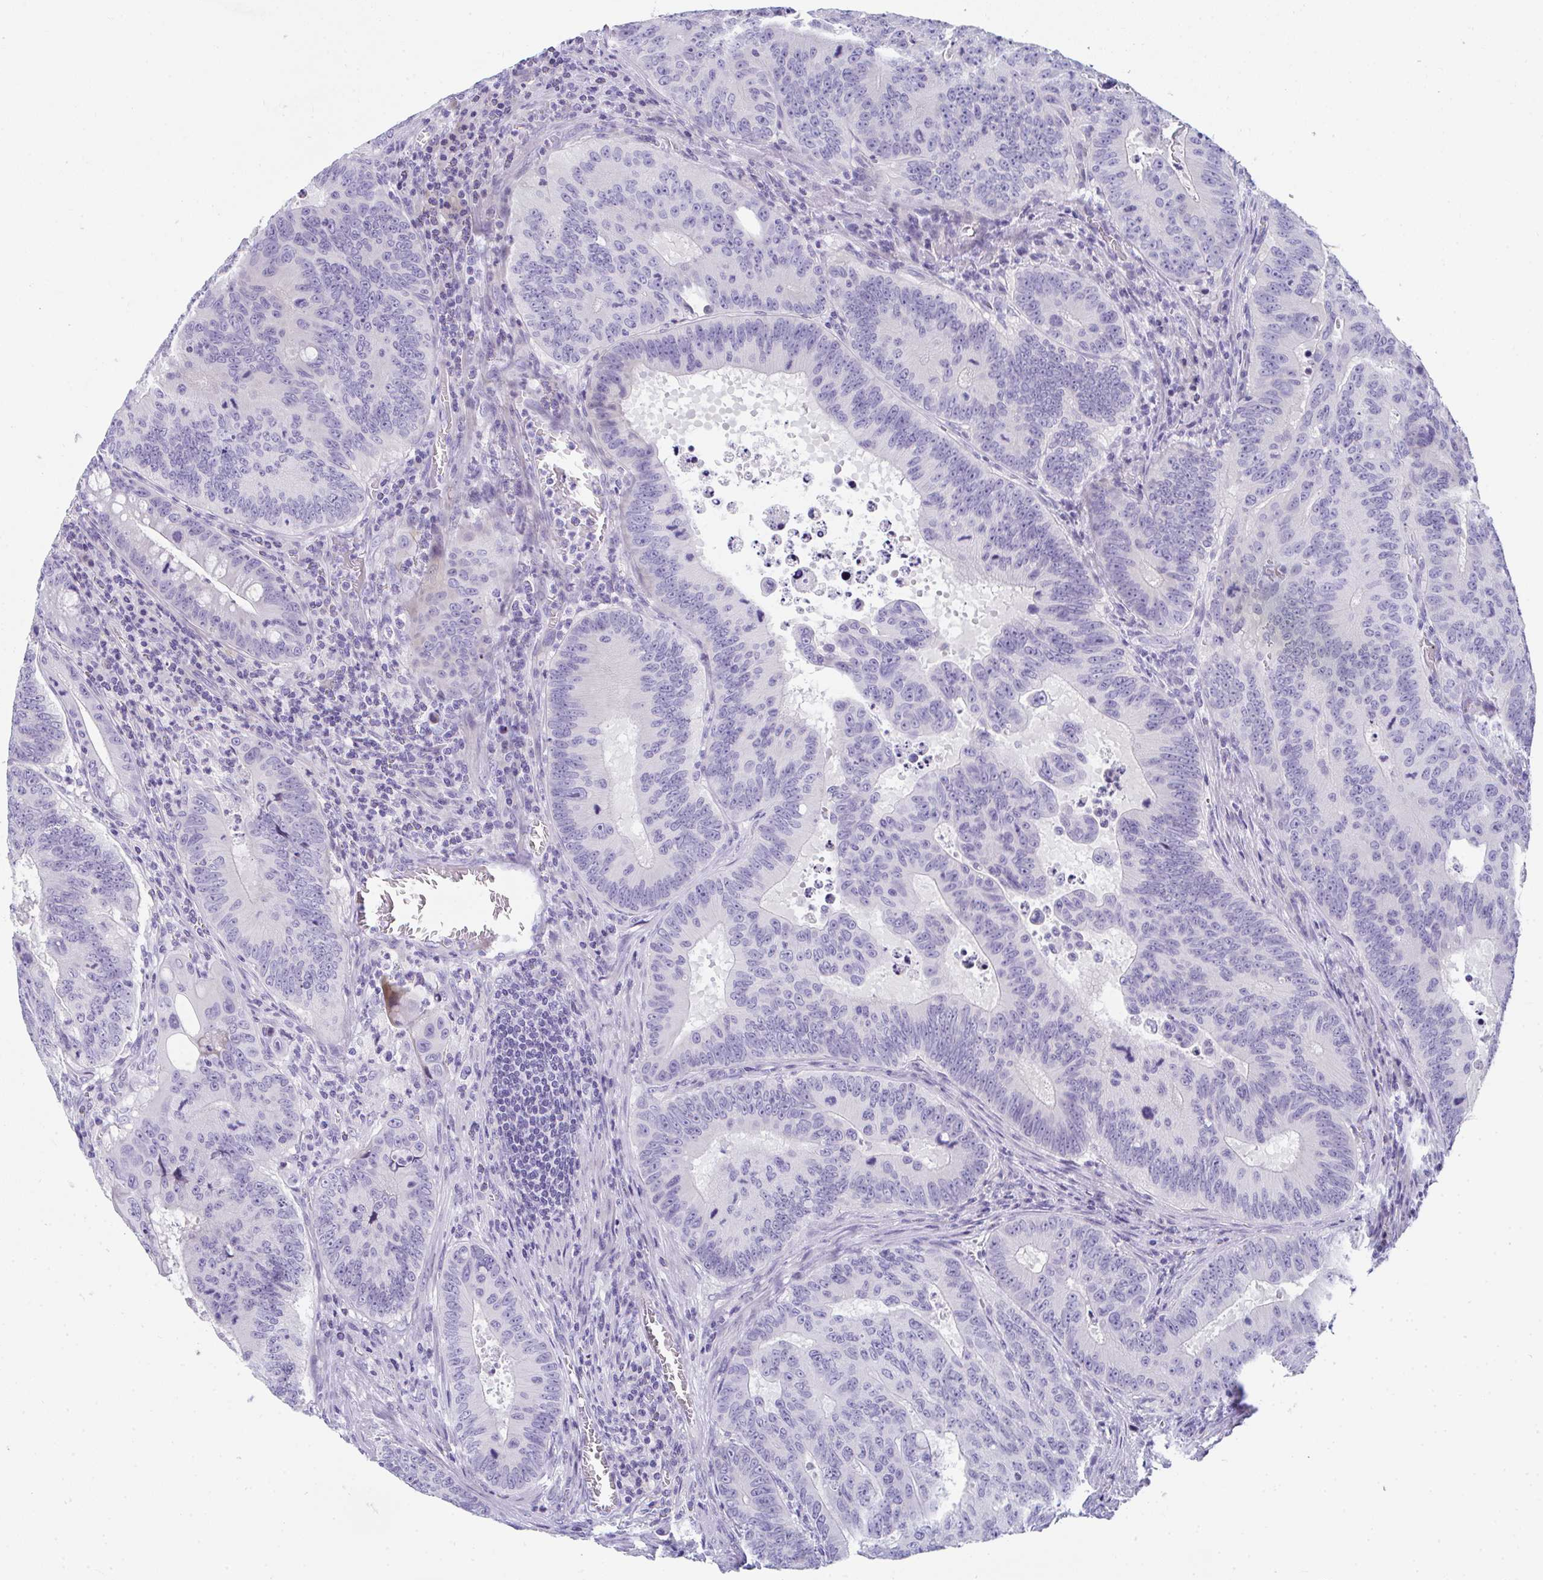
{"staining": {"intensity": "negative", "quantity": "none", "location": "none"}, "tissue": "colorectal cancer", "cell_type": "Tumor cells", "image_type": "cancer", "snomed": [{"axis": "morphology", "description": "Adenocarcinoma, NOS"}, {"axis": "topography", "description": "Colon"}], "caption": "This is a photomicrograph of immunohistochemistry staining of colorectal cancer, which shows no positivity in tumor cells.", "gene": "TTC30B", "patient": {"sex": "male", "age": 62}}